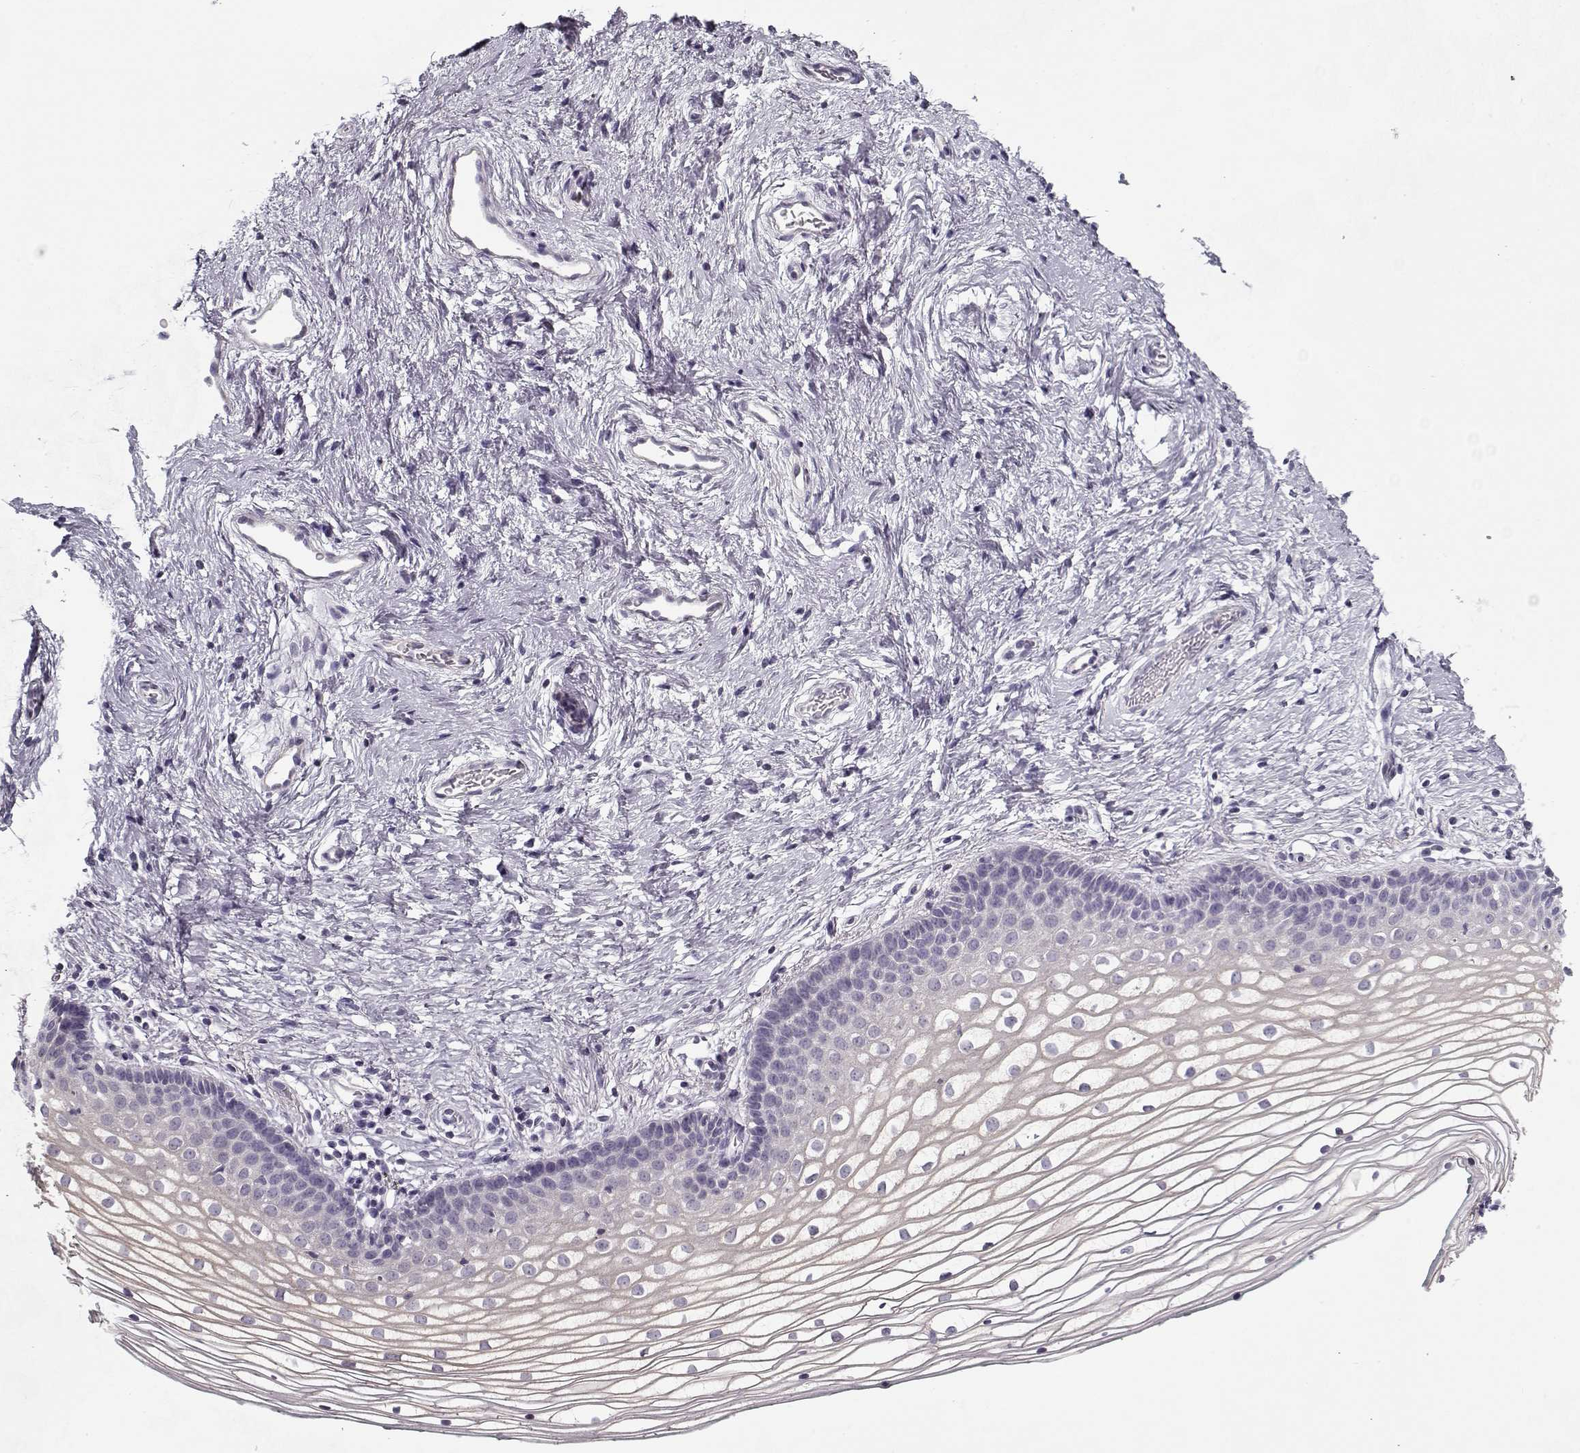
{"staining": {"intensity": "negative", "quantity": "none", "location": "none"}, "tissue": "vagina", "cell_type": "Squamous epithelial cells", "image_type": "normal", "snomed": [{"axis": "morphology", "description": "Normal tissue, NOS"}, {"axis": "topography", "description": "Vagina"}], "caption": "Immunohistochemical staining of unremarkable human vagina displays no significant positivity in squamous epithelial cells.", "gene": "CCDC136", "patient": {"sex": "female", "age": 36}}